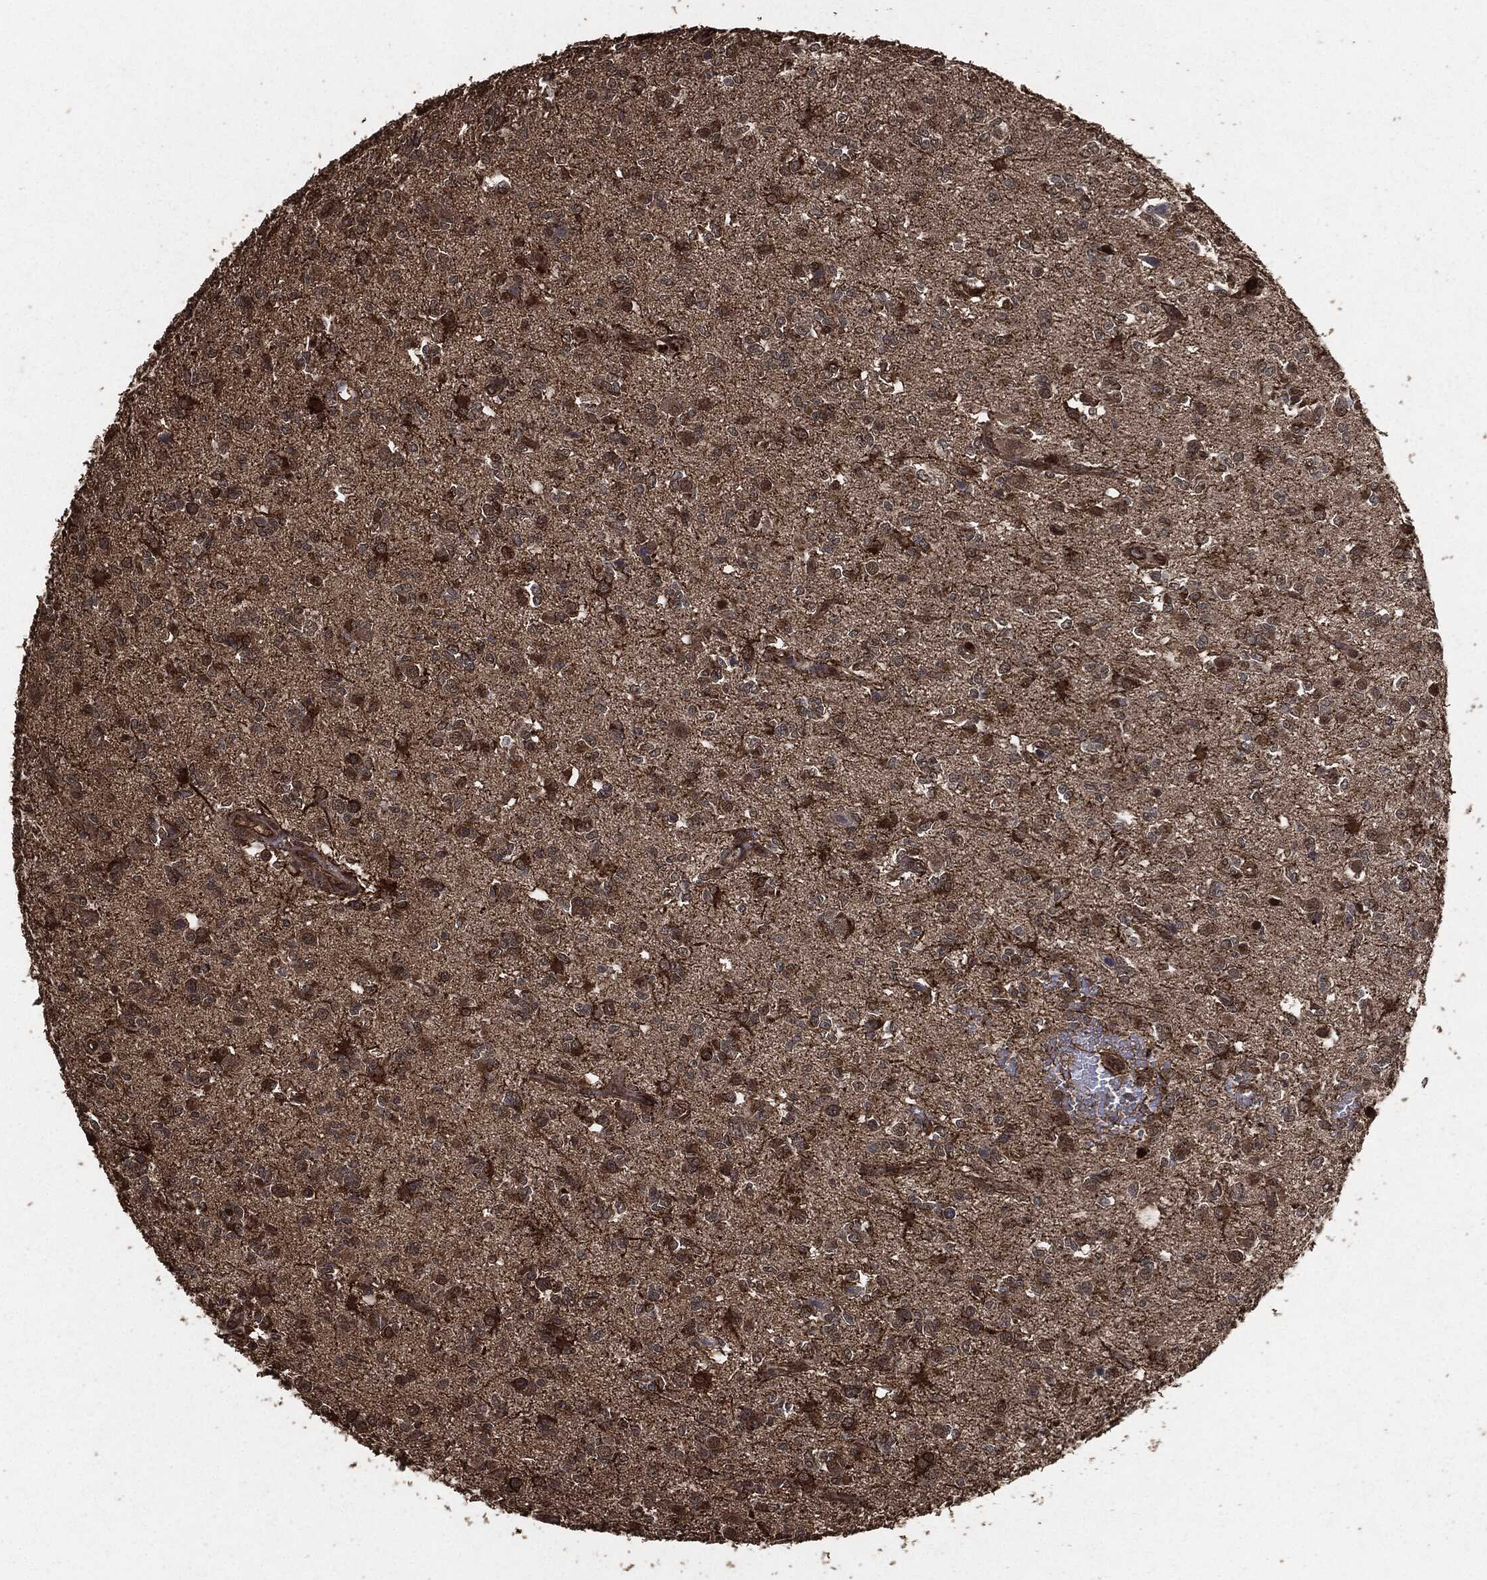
{"staining": {"intensity": "negative", "quantity": "none", "location": "none"}, "tissue": "glioma", "cell_type": "Tumor cells", "image_type": "cancer", "snomed": [{"axis": "morphology", "description": "Glioma, malignant, Low grade"}, {"axis": "topography", "description": "Brain"}], "caption": "This is an immunohistochemistry (IHC) histopathology image of malignant low-grade glioma. There is no expression in tumor cells.", "gene": "EGFR", "patient": {"sex": "female", "age": 45}}